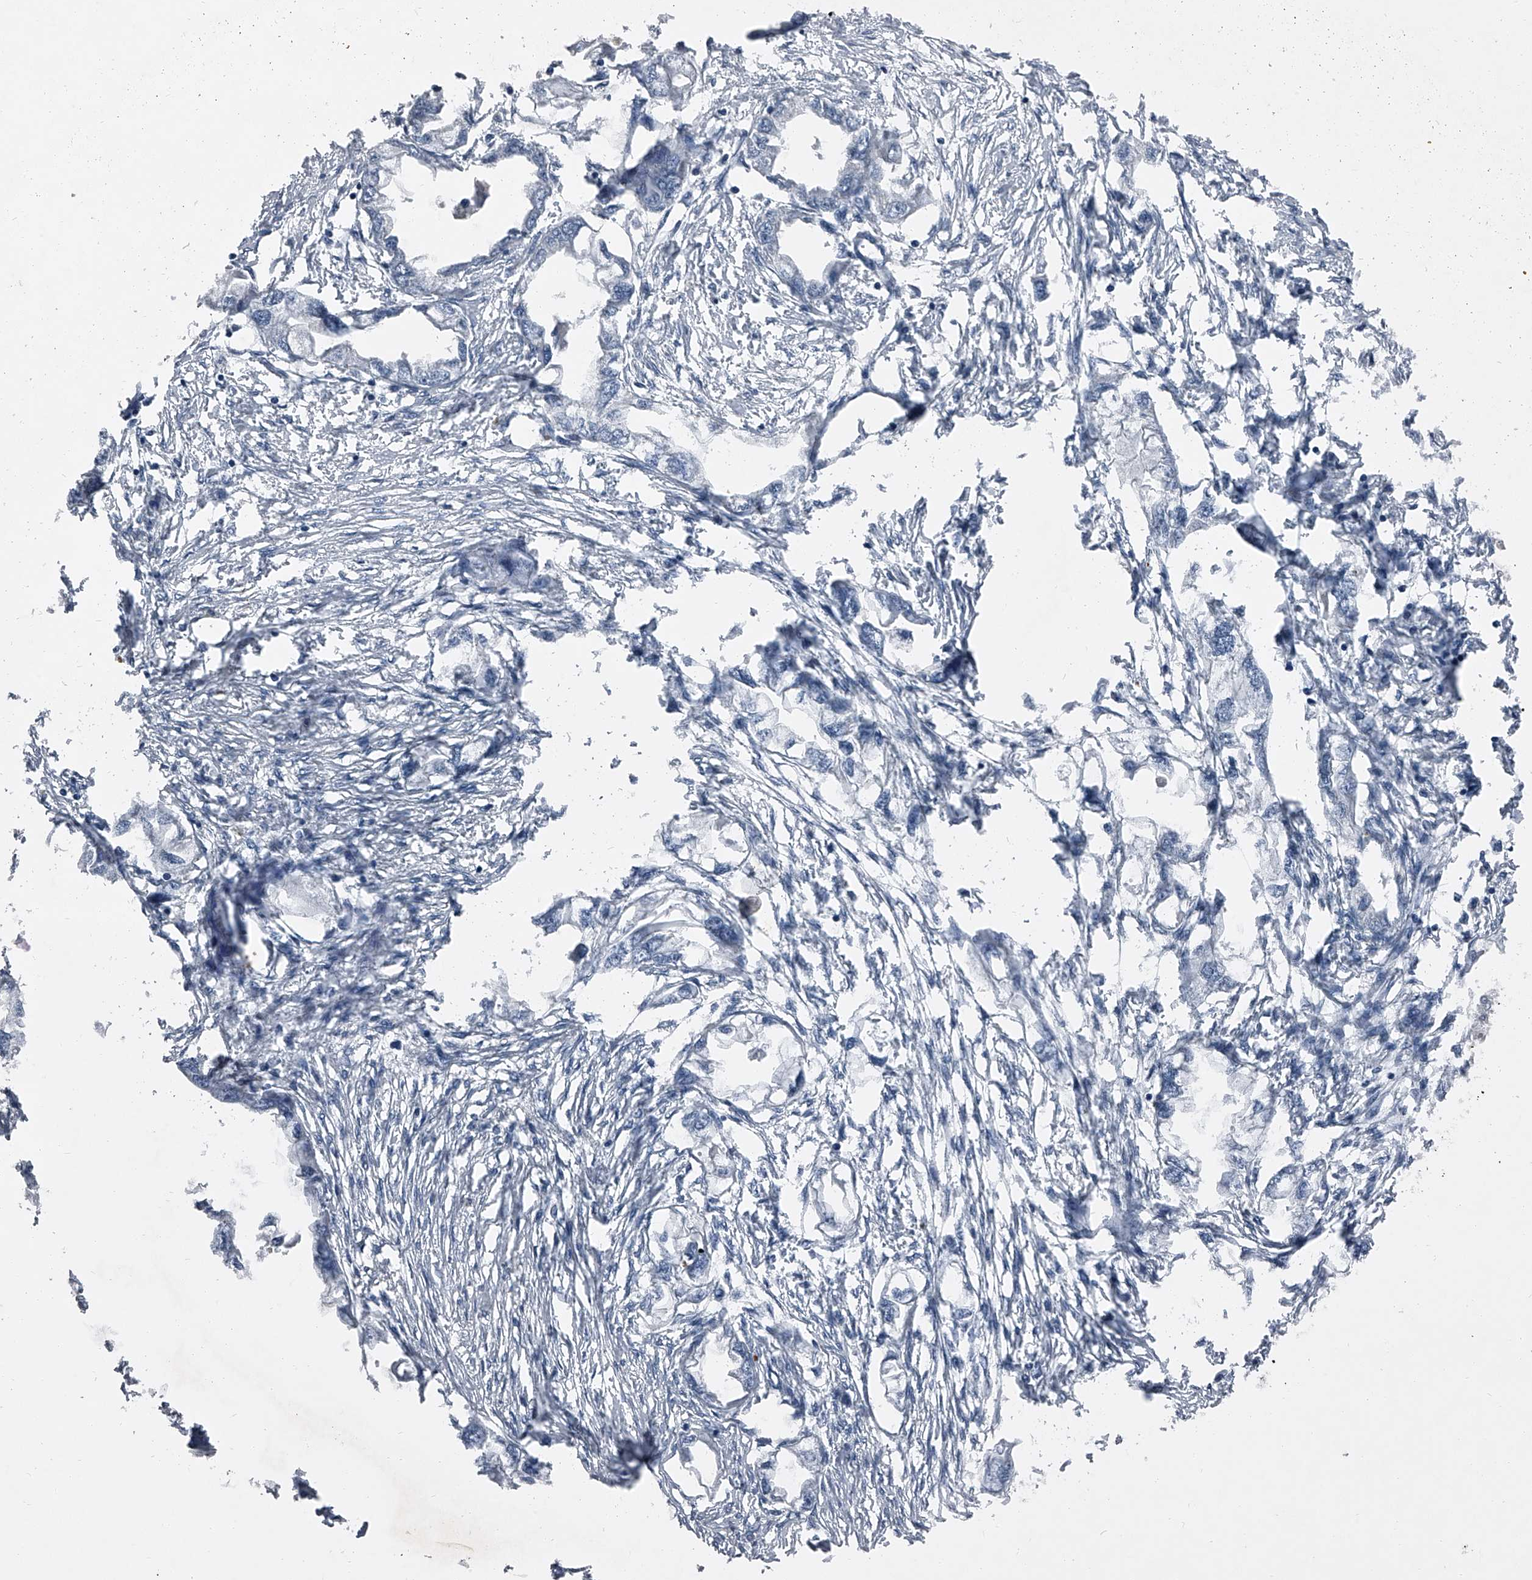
{"staining": {"intensity": "negative", "quantity": "none", "location": "none"}, "tissue": "endometrial cancer", "cell_type": "Tumor cells", "image_type": "cancer", "snomed": [{"axis": "morphology", "description": "Adenocarcinoma, NOS"}, {"axis": "morphology", "description": "Adenocarcinoma, metastatic, NOS"}, {"axis": "topography", "description": "Adipose tissue"}, {"axis": "topography", "description": "Endometrium"}], "caption": "Protein analysis of endometrial cancer (metastatic adenocarcinoma) reveals no significant staining in tumor cells.", "gene": "HEPHL1", "patient": {"sex": "female", "age": 67}}